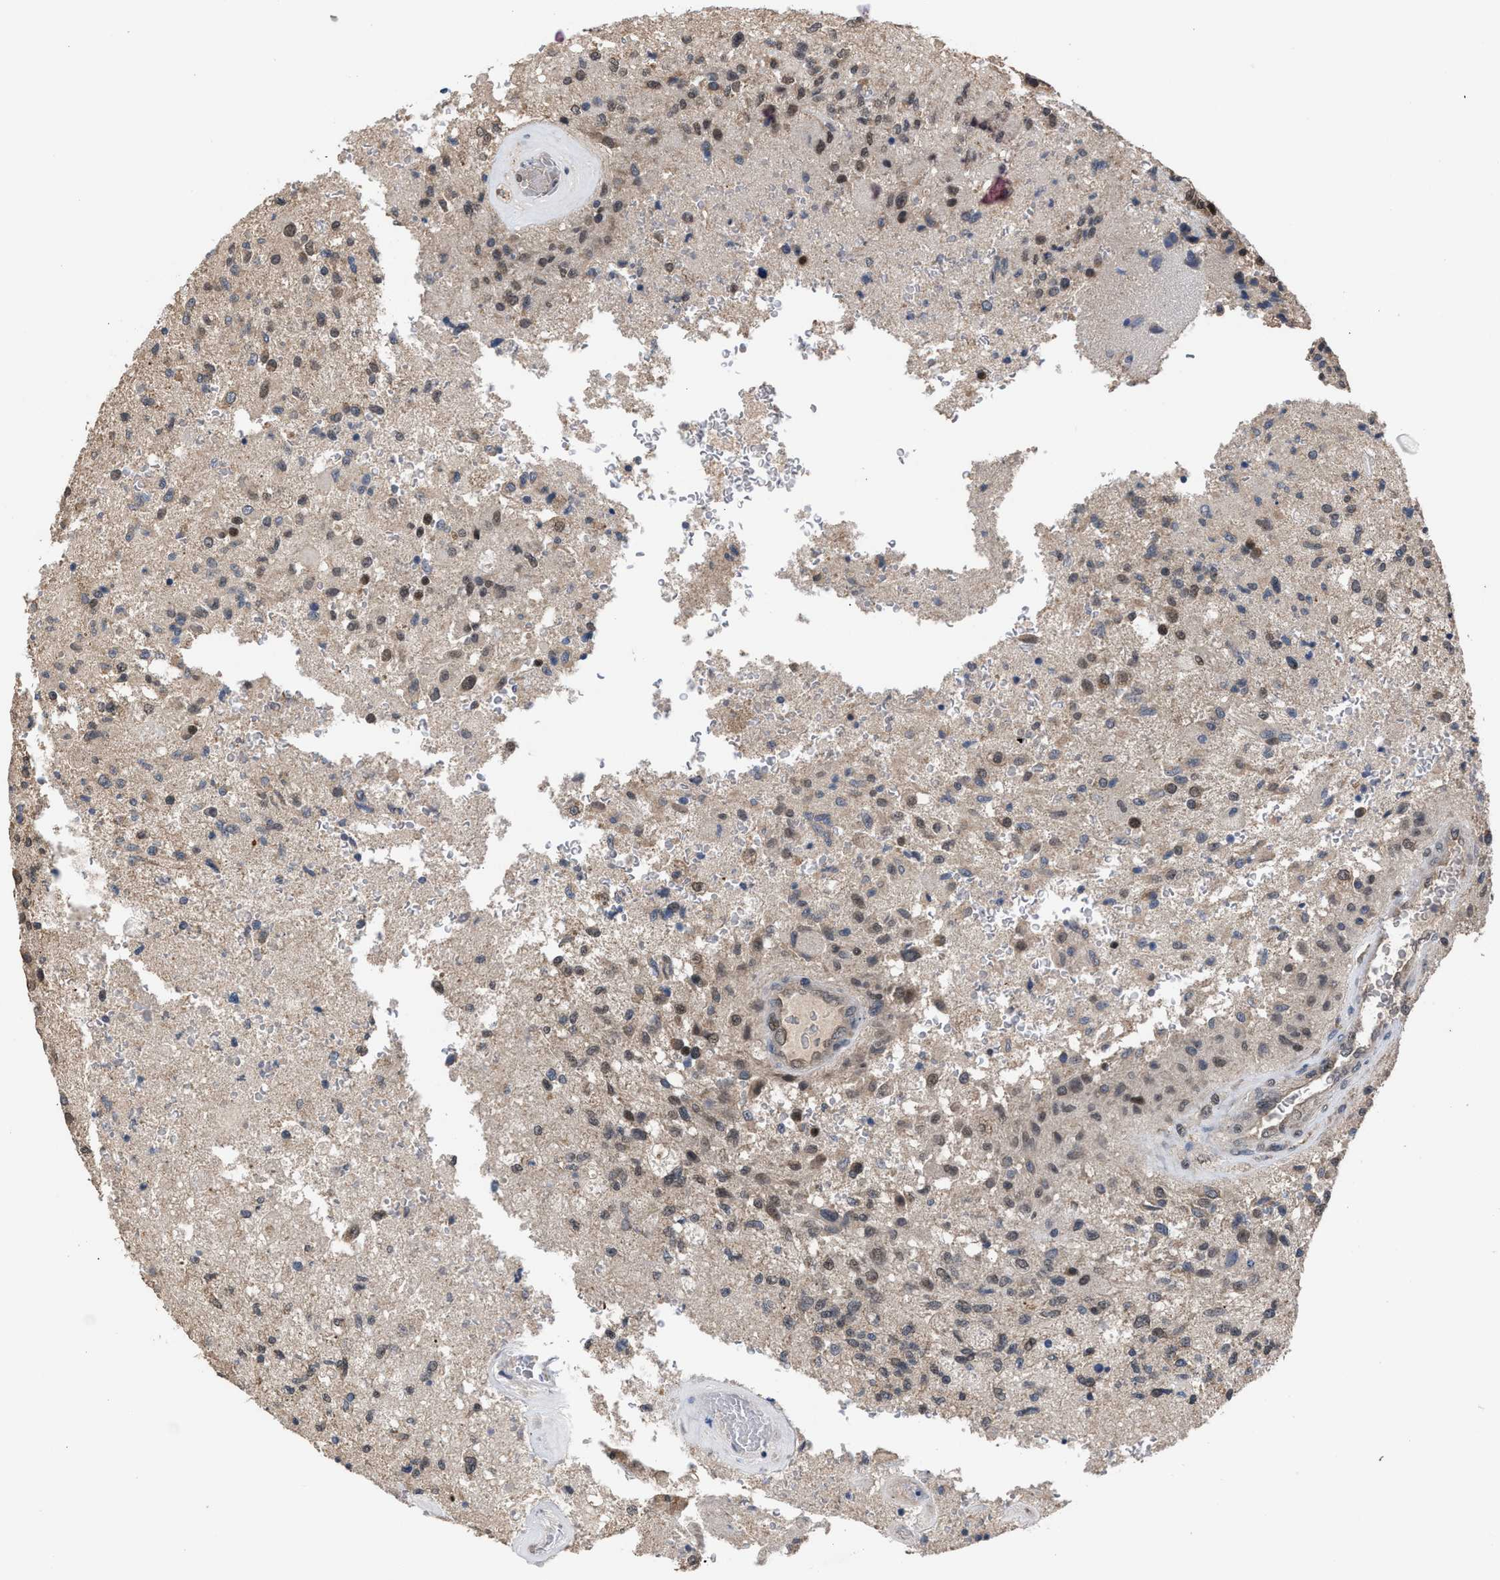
{"staining": {"intensity": "weak", "quantity": "<25%", "location": "cytoplasmic/membranous,nuclear"}, "tissue": "glioma", "cell_type": "Tumor cells", "image_type": "cancer", "snomed": [{"axis": "morphology", "description": "Normal tissue, NOS"}, {"axis": "morphology", "description": "Glioma, malignant, High grade"}, {"axis": "topography", "description": "Cerebral cortex"}], "caption": "Immunohistochemistry photomicrograph of neoplastic tissue: glioma stained with DAB demonstrates no significant protein expression in tumor cells.", "gene": "C9orf78", "patient": {"sex": "male", "age": 77}}